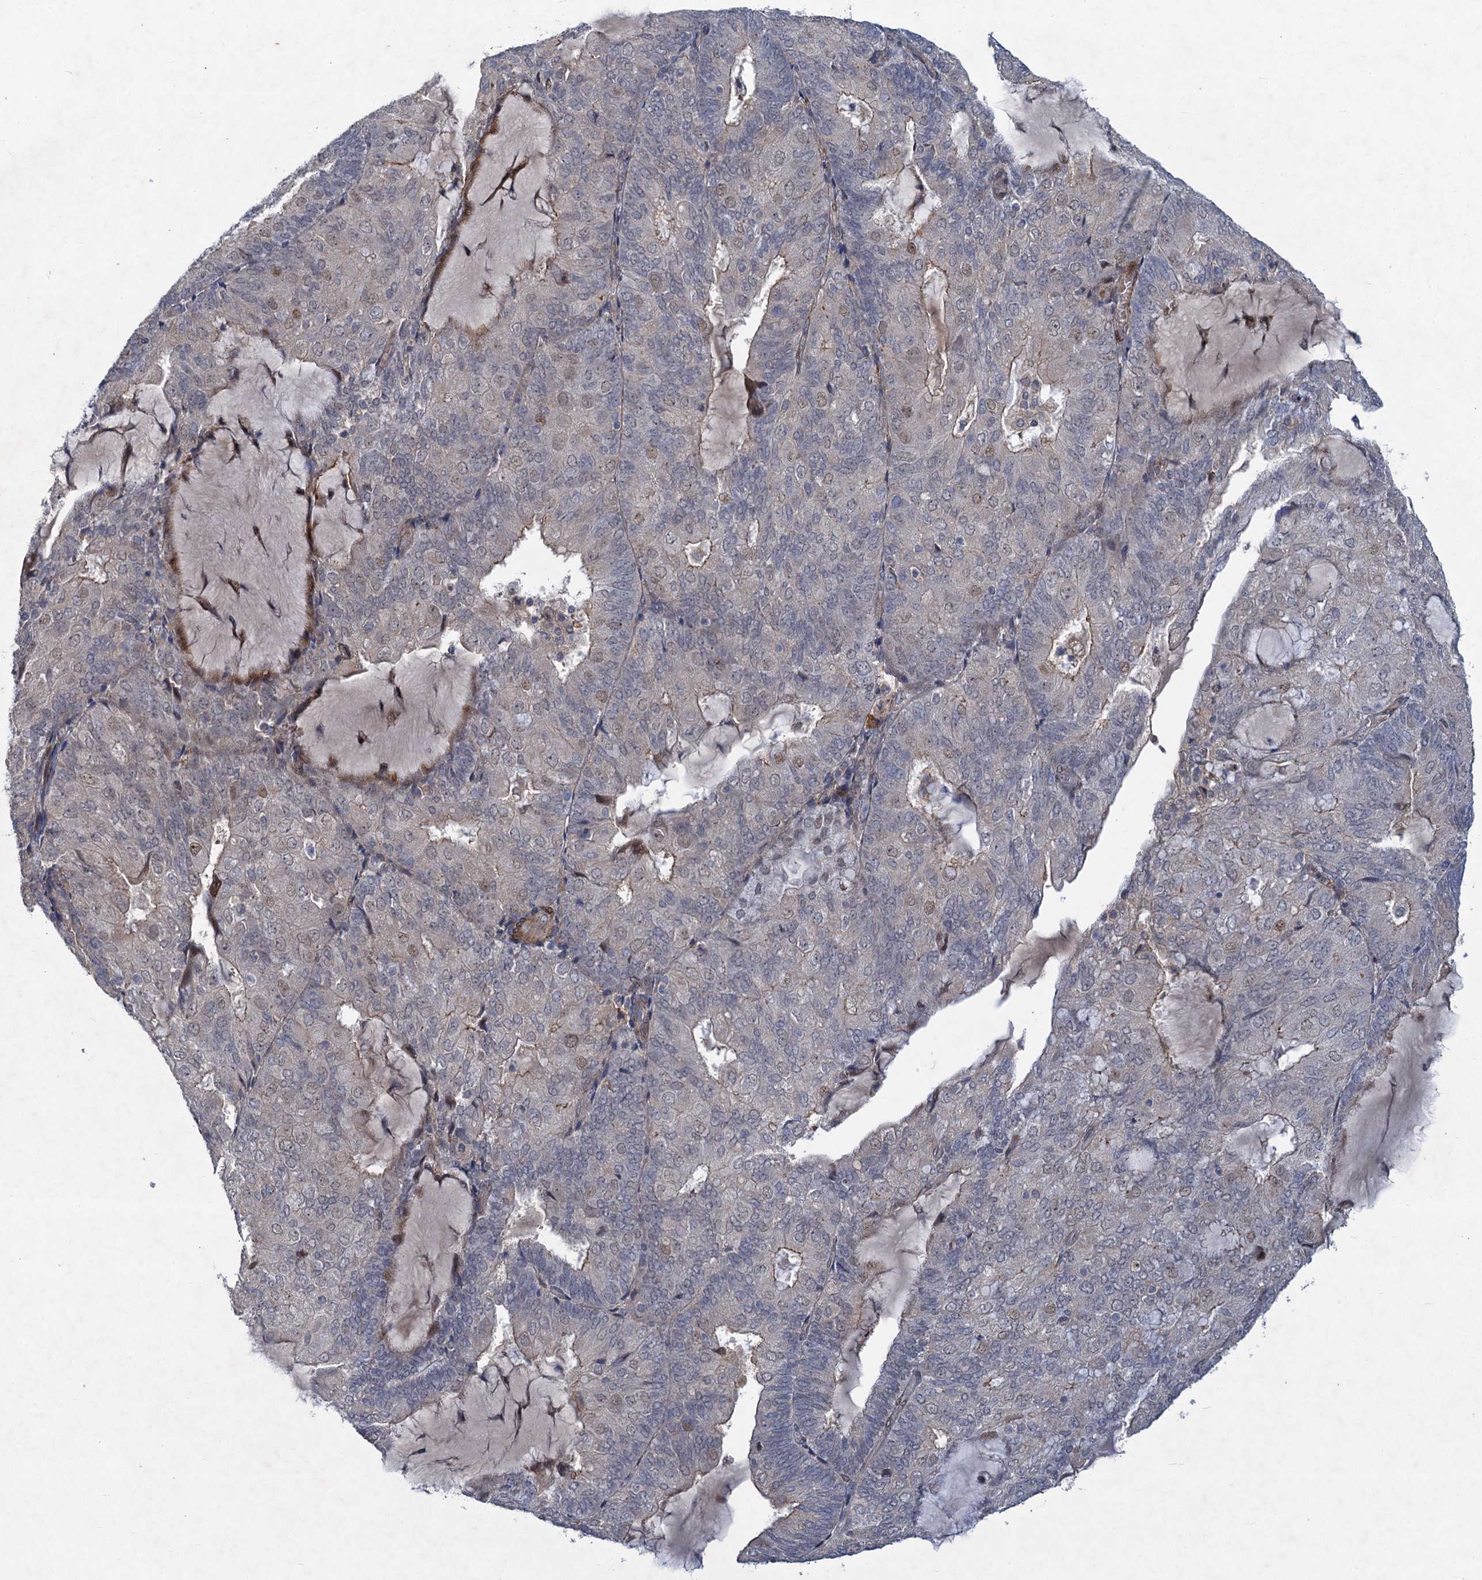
{"staining": {"intensity": "weak", "quantity": "<25%", "location": "nuclear"}, "tissue": "endometrial cancer", "cell_type": "Tumor cells", "image_type": "cancer", "snomed": [{"axis": "morphology", "description": "Adenocarcinoma, NOS"}, {"axis": "topography", "description": "Endometrium"}], "caption": "The photomicrograph displays no significant positivity in tumor cells of adenocarcinoma (endometrial).", "gene": "NUDT22", "patient": {"sex": "female", "age": 81}}